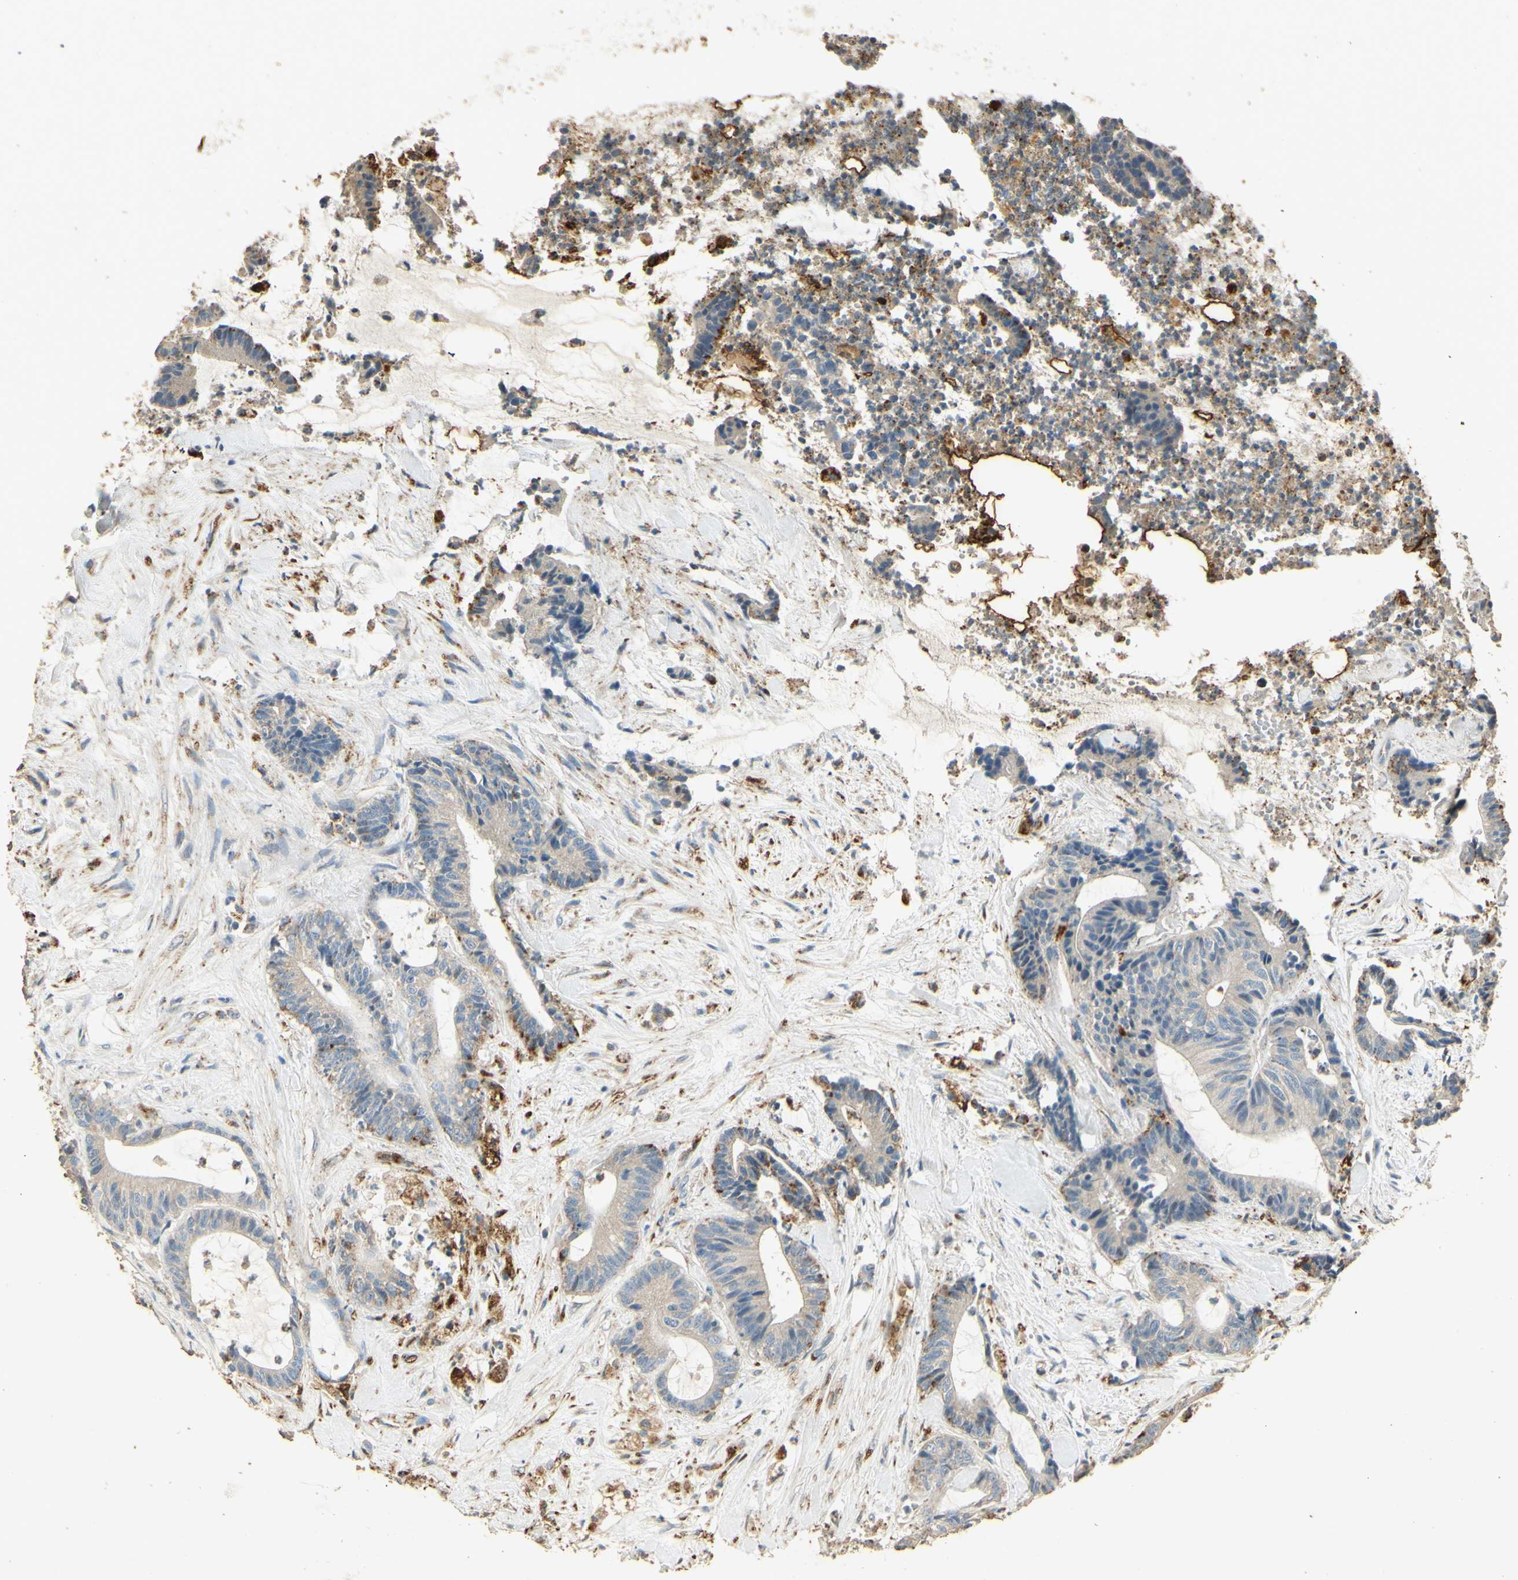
{"staining": {"intensity": "negative", "quantity": "none", "location": "none"}, "tissue": "colorectal cancer", "cell_type": "Tumor cells", "image_type": "cancer", "snomed": [{"axis": "morphology", "description": "Adenocarcinoma, NOS"}, {"axis": "topography", "description": "Colon"}], "caption": "Immunohistochemical staining of colorectal cancer reveals no significant expression in tumor cells.", "gene": "ARHGEF17", "patient": {"sex": "female", "age": 84}}